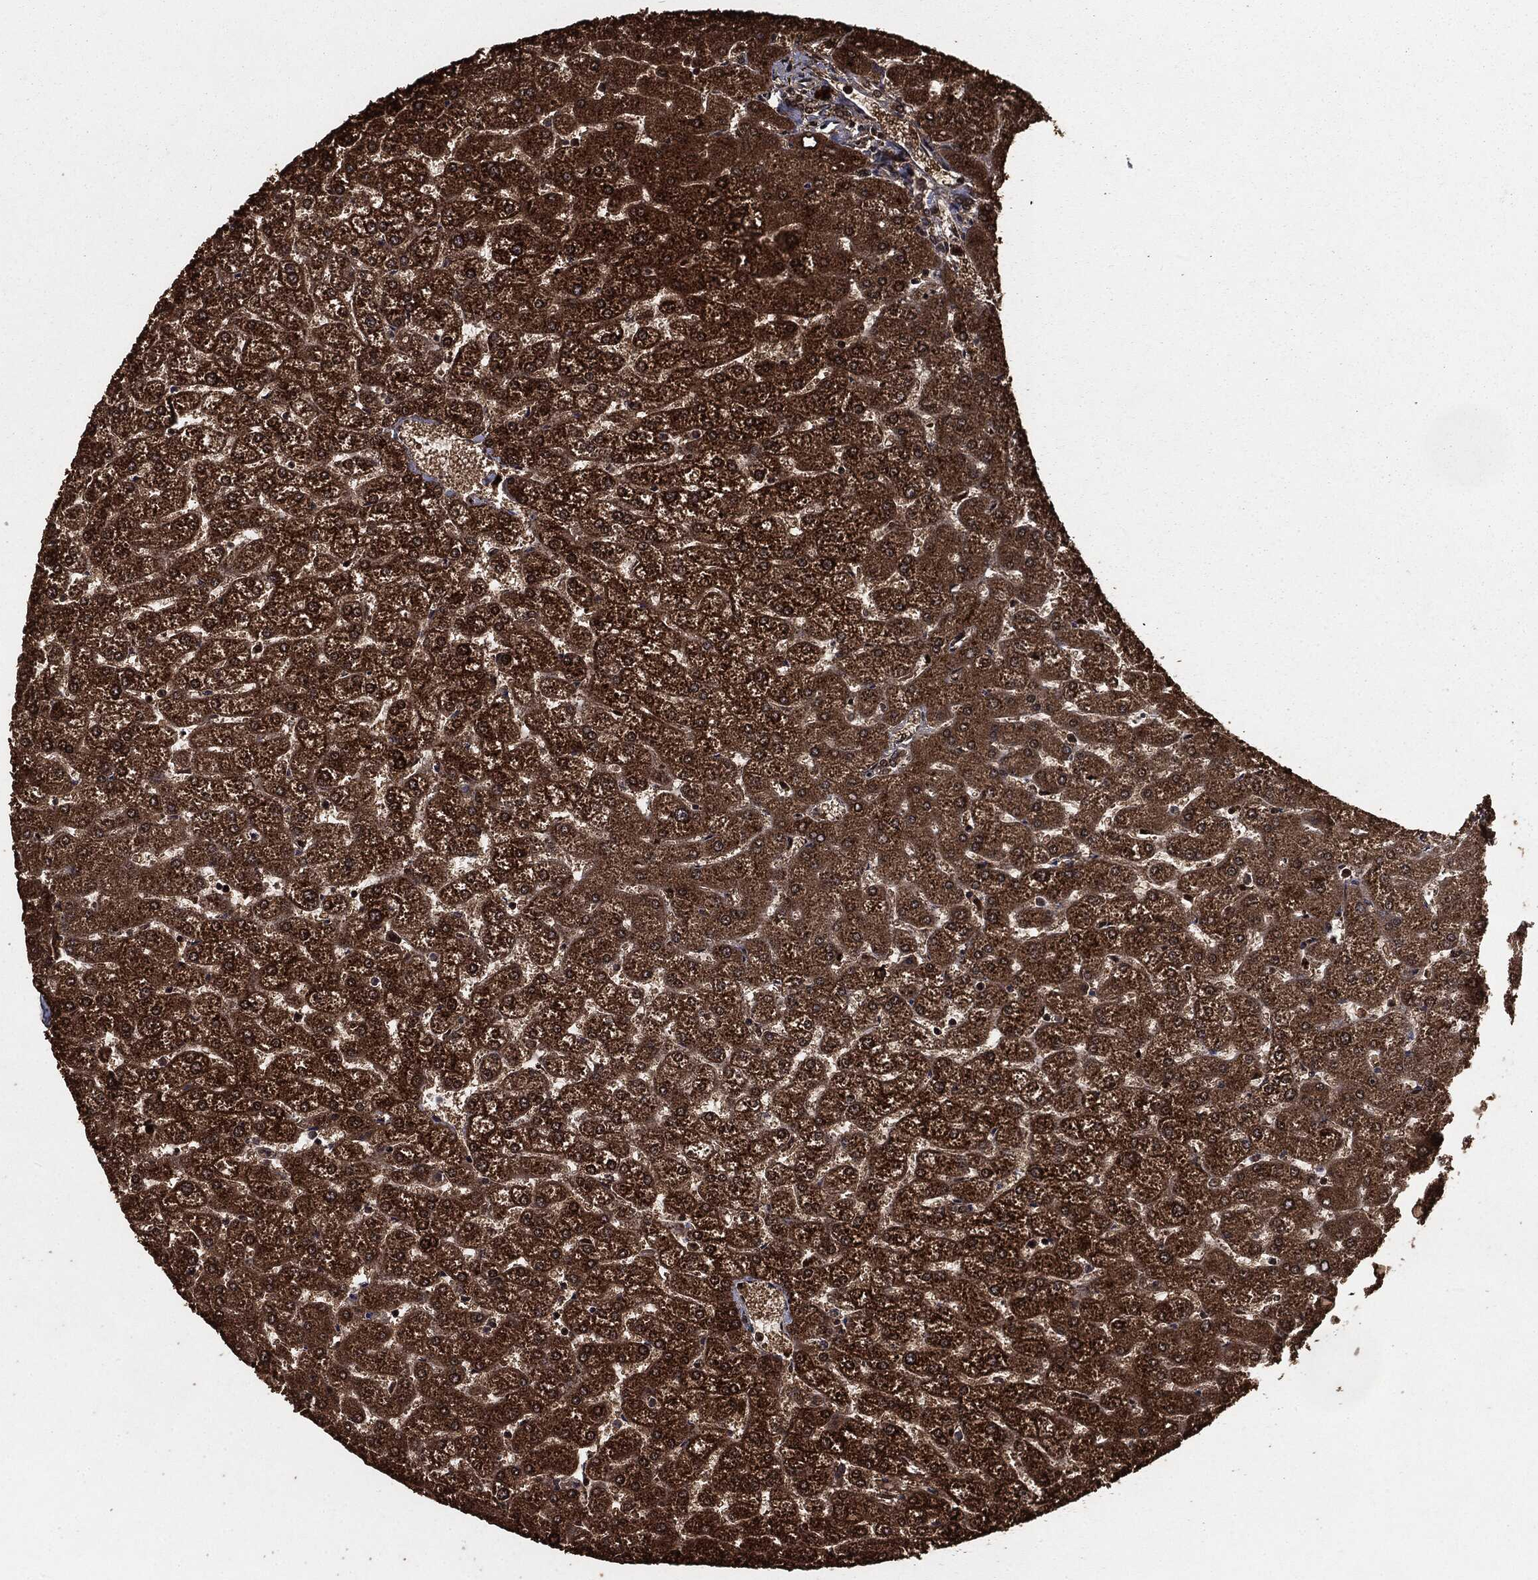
{"staining": {"intensity": "negative", "quantity": "none", "location": "none"}, "tissue": "liver", "cell_type": "Cholangiocytes", "image_type": "normal", "snomed": [{"axis": "morphology", "description": "Normal tissue, NOS"}, {"axis": "topography", "description": "Liver"}], "caption": "Immunohistochemistry image of normal liver stained for a protein (brown), which demonstrates no positivity in cholangiocytes.", "gene": "DVL2", "patient": {"sex": "female", "age": 32}}